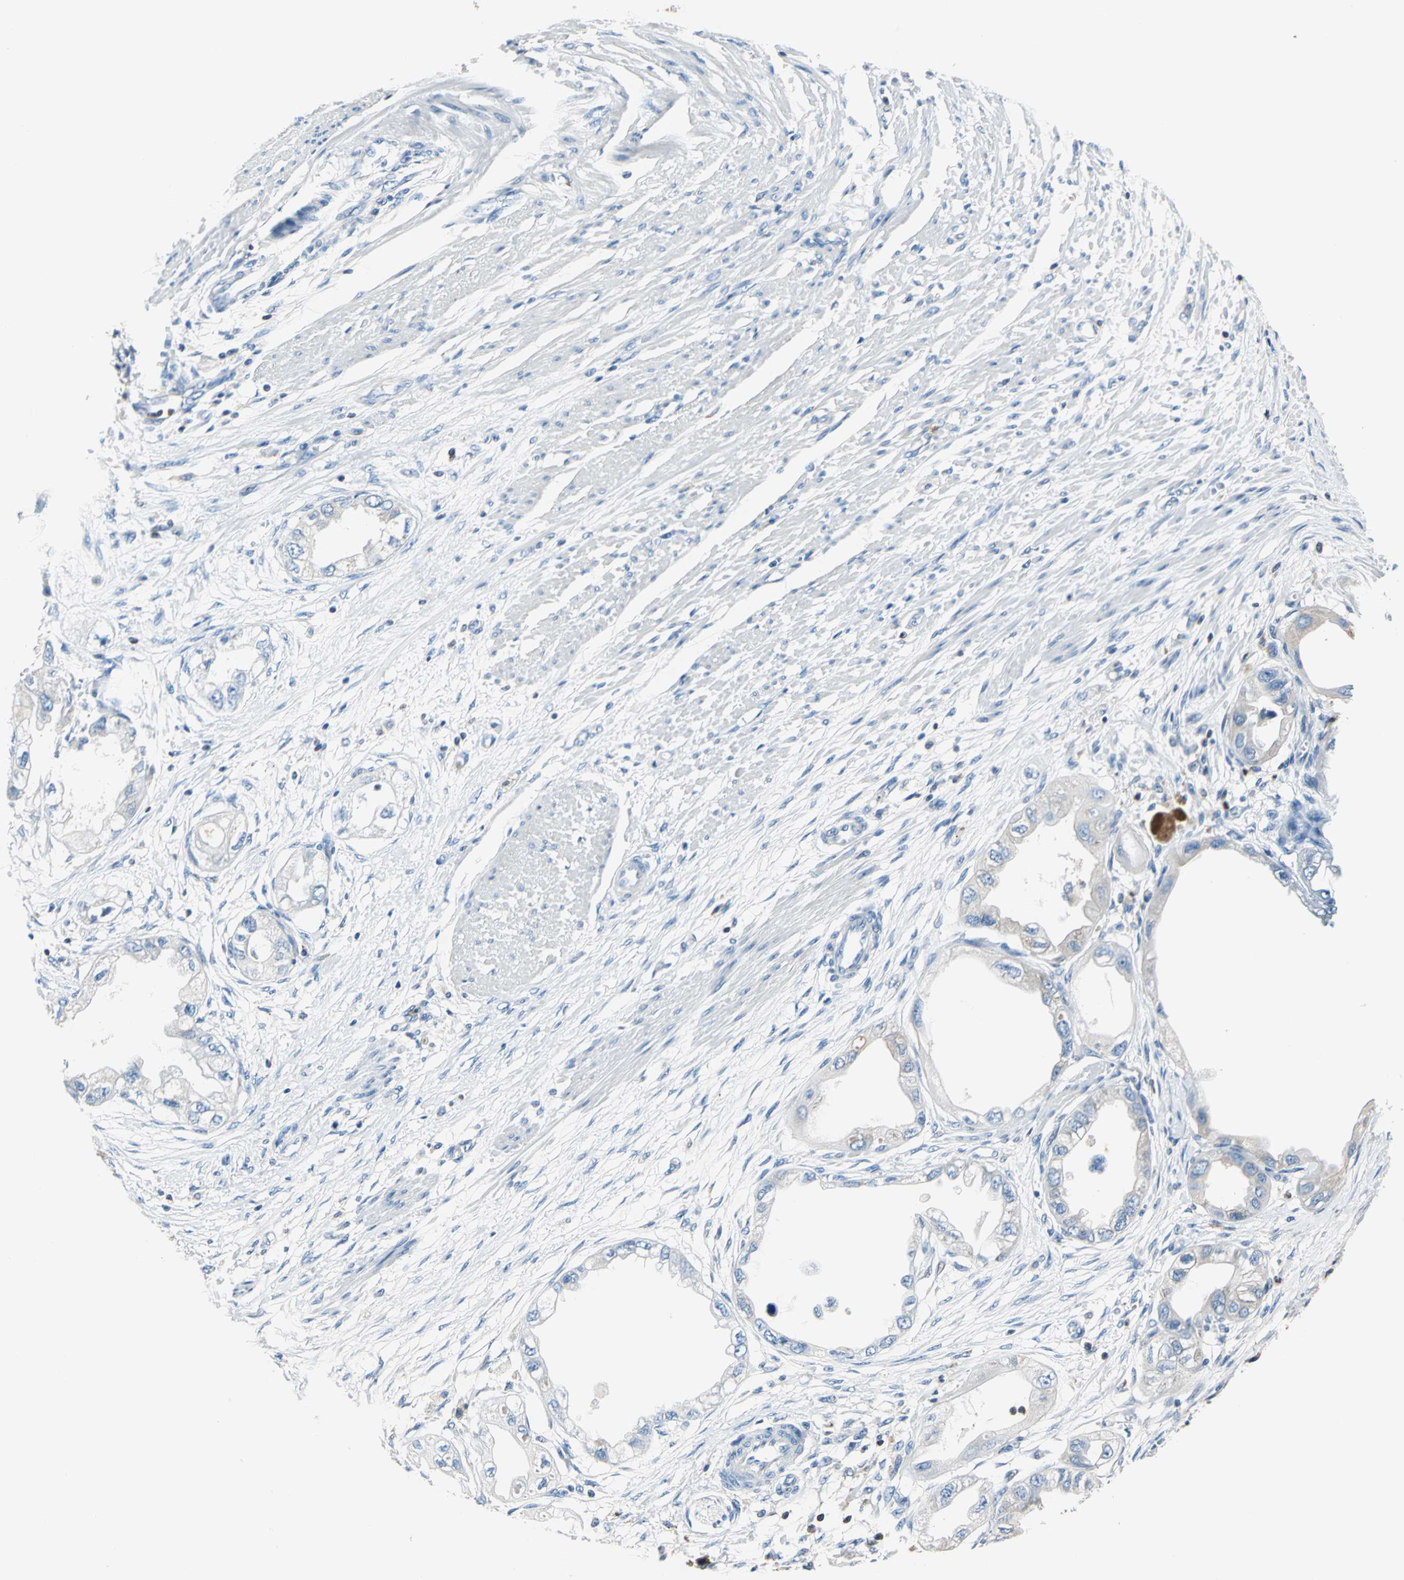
{"staining": {"intensity": "weak", "quantity": "<25%", "location": "cytoplasmic/membranous"}, "tissue": "endometrial cancer", "cell_type": "Tumor cells", "image_type": "cancer", "snomed": [{"axis": "morphology", "description": "Adenocarcinoma, NOS"}, {"axis": "topography", "description": "Endometrium"}], "caption": "DAB (3,3'-diaminobenzidine) immunohistochemical staining of human endometrial cancer (adenocarcinoma) demonstrates no significant expression in tumor cells.", "gene": "SEPTIN6", "patient": {"sex": "female", "age": 67}}